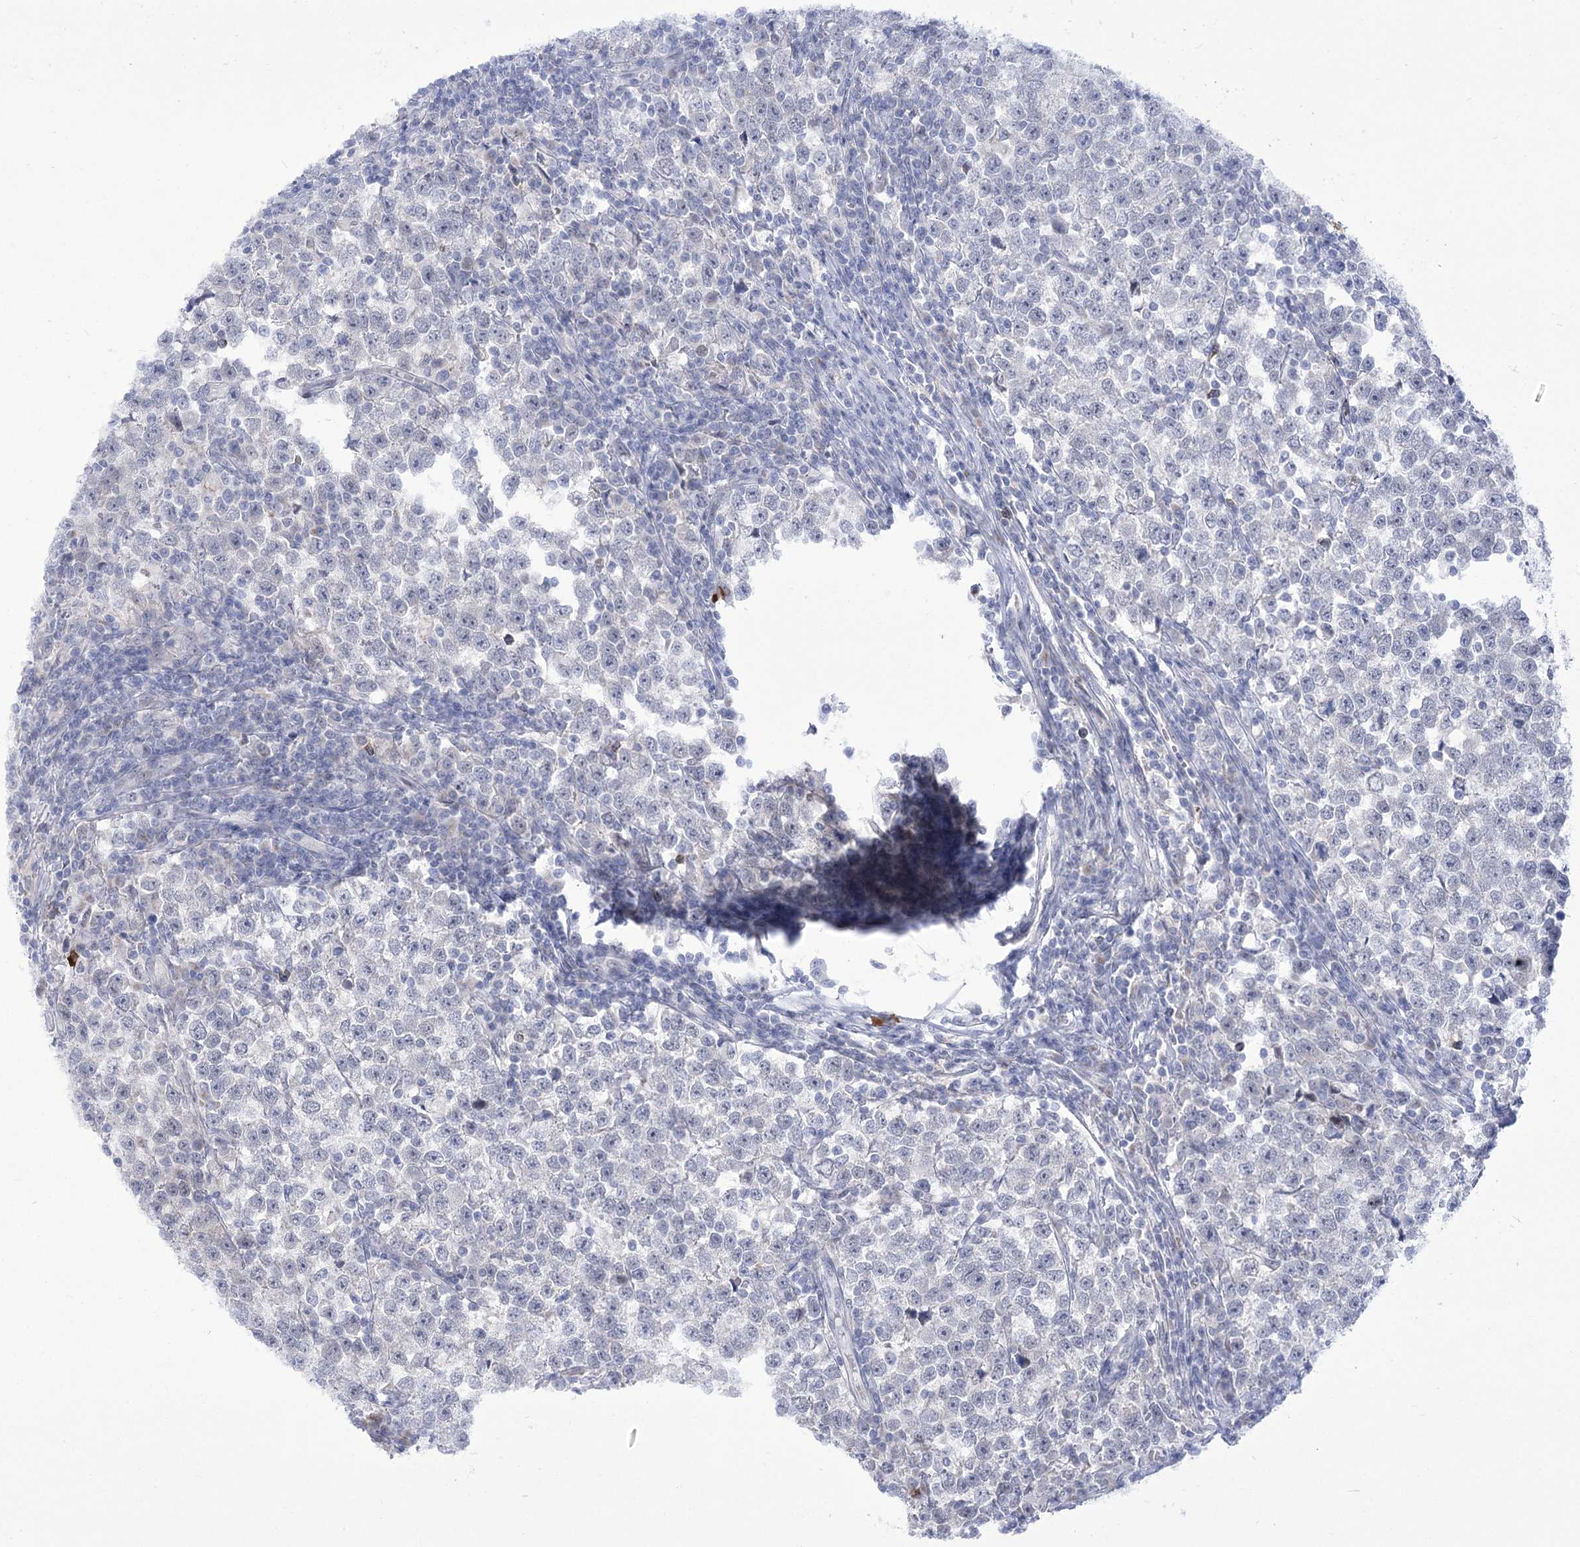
{"staining": {"intensity": "negative", "quantity": "none", "location": "none"}, "tissue": "testis cancer", "cell_type": "Tumor cells", "image_type": "cancer", "snomed": [{"axis": "morphology", "description": "Normal tissue, NOS"}, {"axis": "morphology", "description": "Seminoma, NOS"}, {"axis": "topography", "description": "Testis"}], "caption": "A high-resolution histopathology image shows immunohistochemistry (IHC) staining of testis cancer, which reveals no significant staining in tumor cells.", "gene": "BEND7", "patient": {"sex": "male", "age": 43}}